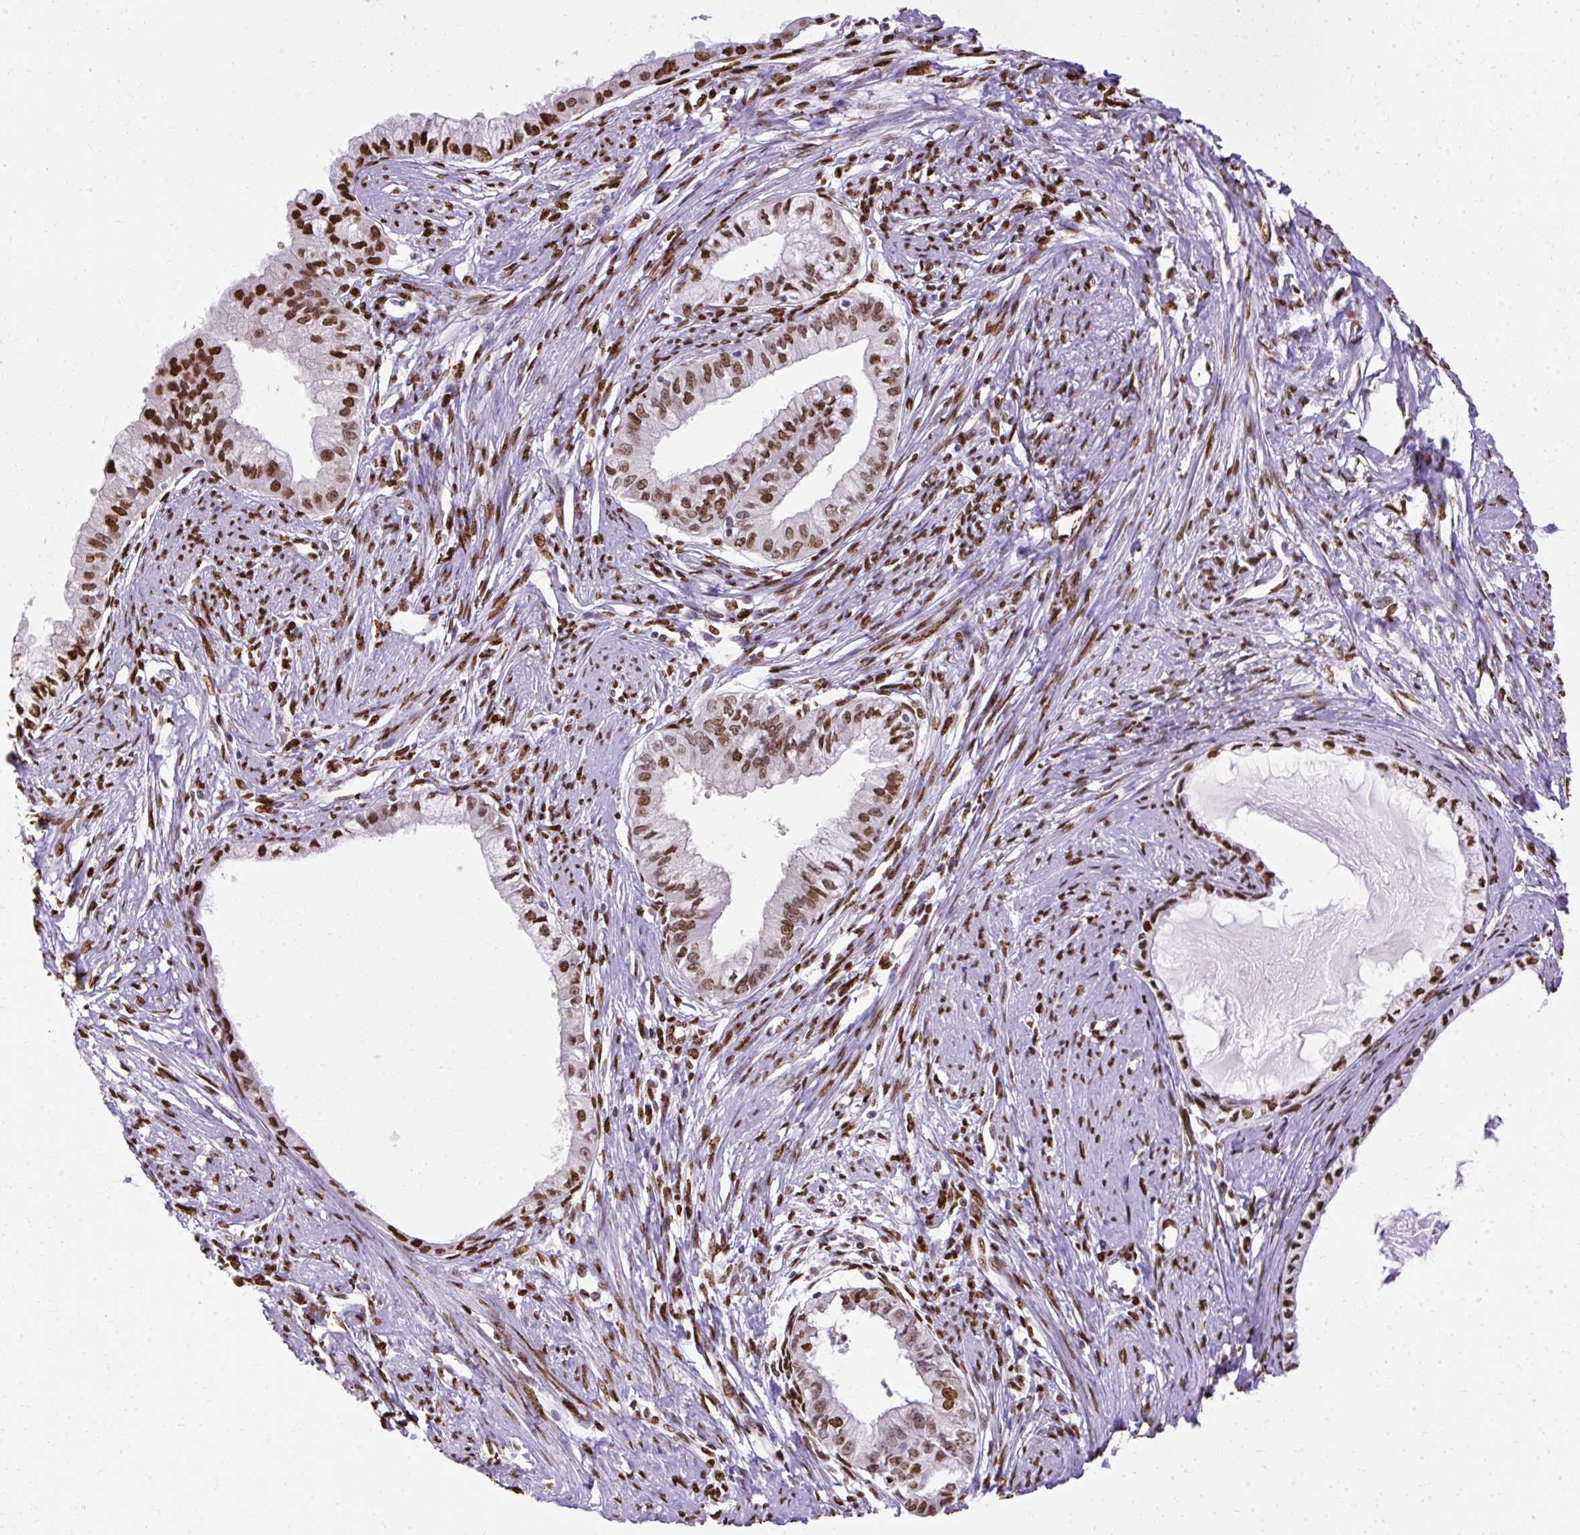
{"staining": {"intensity": "strong", "quantity": ">75%", "location": "nuclear"}, "tissue": "endometrial cancer", "cell_type": "Tumor cells", "image_type": "cancer", "snomed": [{"axis": "morphology", "description": "Adenocarcinoma, NOS"}, {"axis": "topography", "description": "Endometrium"}], "caption": "Tumor cells show high levels of strong nuclear staining in approximately >75% of cells in human adenocarcinoma (endometrial).", "gene": "TMEM184C", "patient": {"sex": "female", "age": 76}}